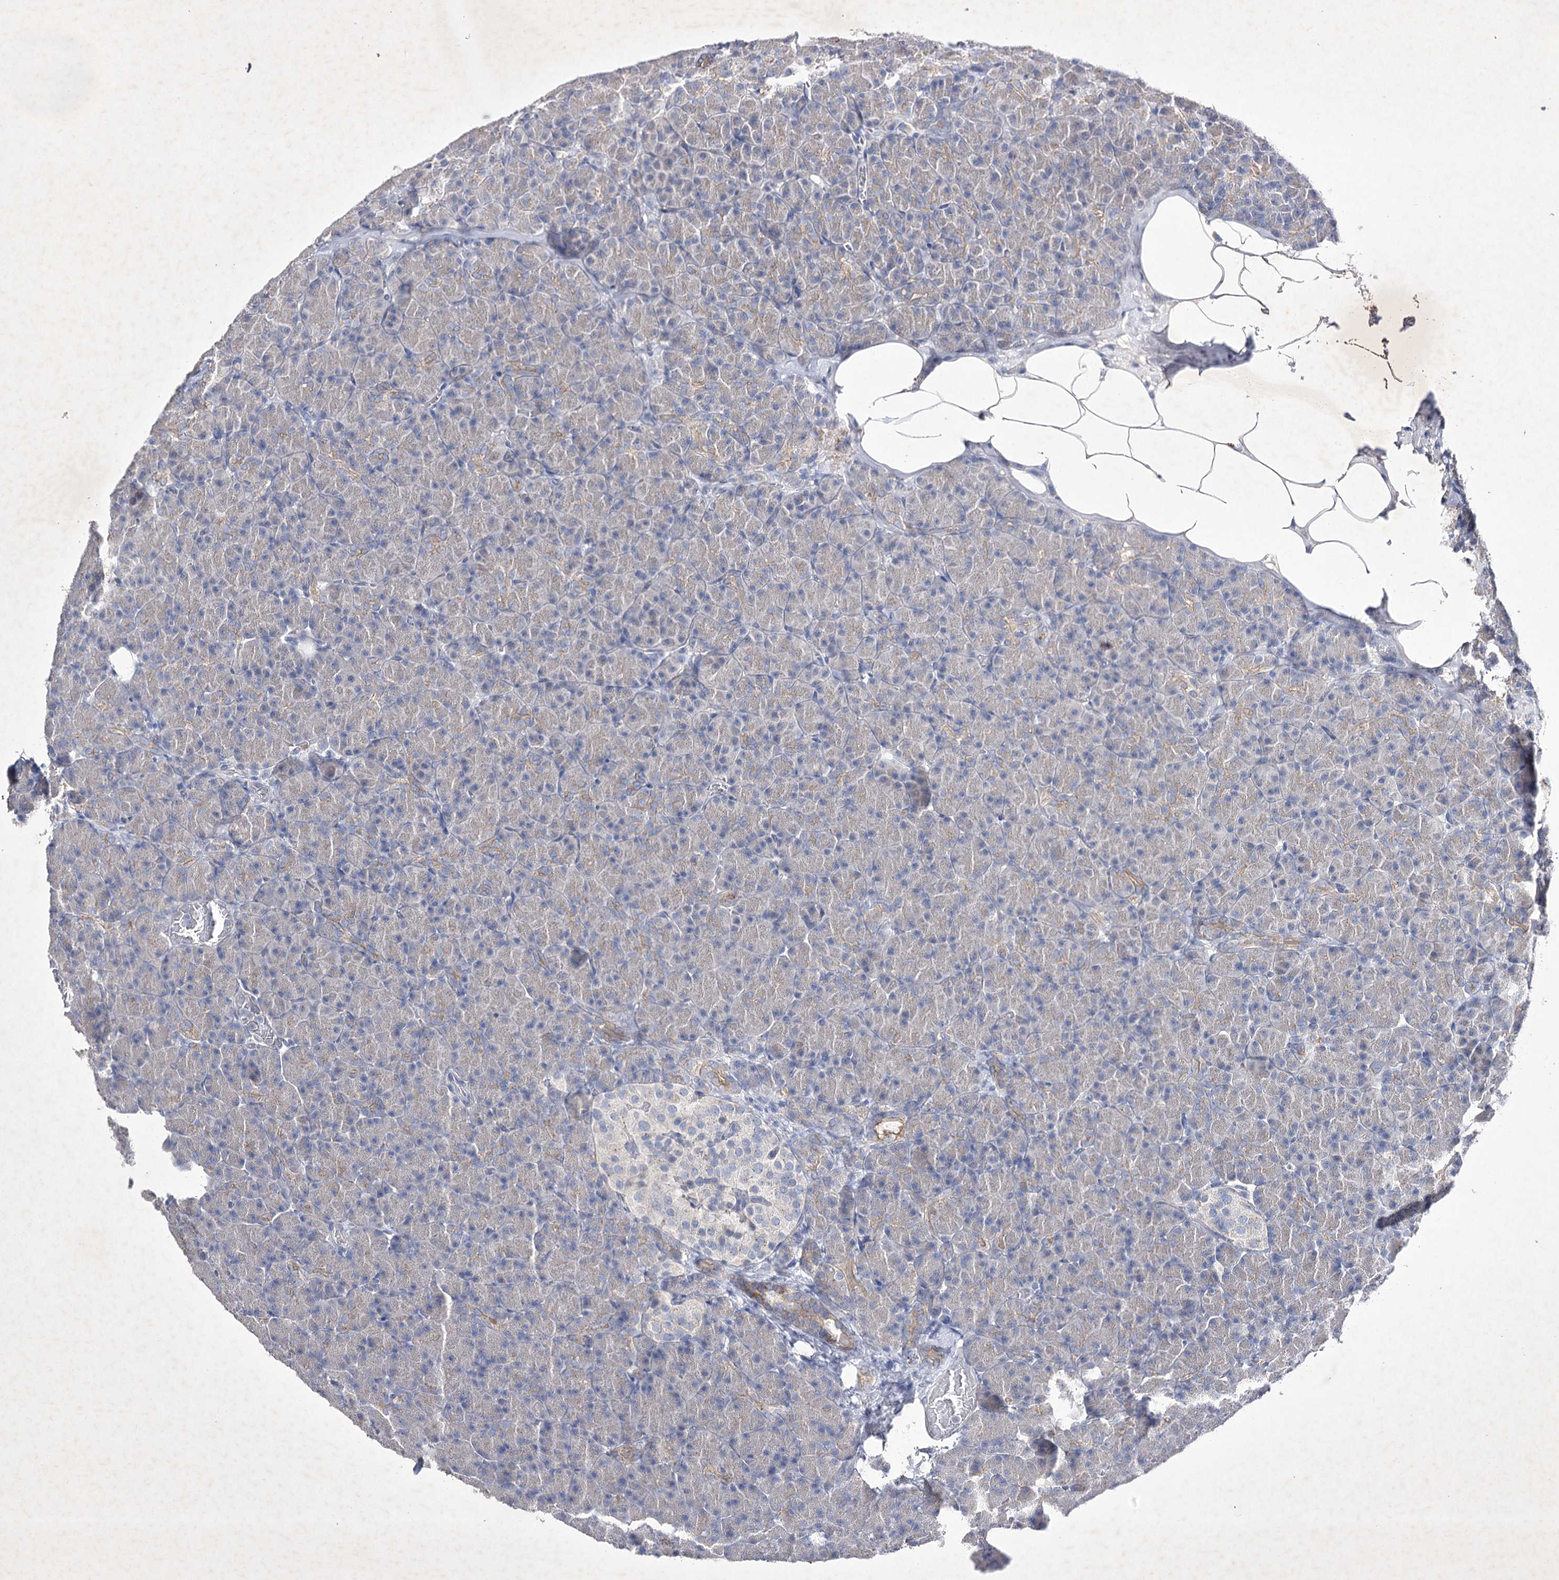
{"staining": {"intensity": "moderate", "quantity": "<25%", "location": "cytoplasmic/membranous"}, "tissue": "pancreas", "cell_type": "Exocrine glandular cells", "image_type": "normal", "snomed": [{"axis": "morphology", "description": "Normal tissue, NOS"}, {"axis": "topography", "description": "Pancreas"}], "caption": "Pancreas stained for a protein (brown) shows moderate cytoplasmic/membranous positive staining in about <25% of exocrine glandular cells.", "gene": "COX15", "patient": {"sex": "female", "age": 43}}